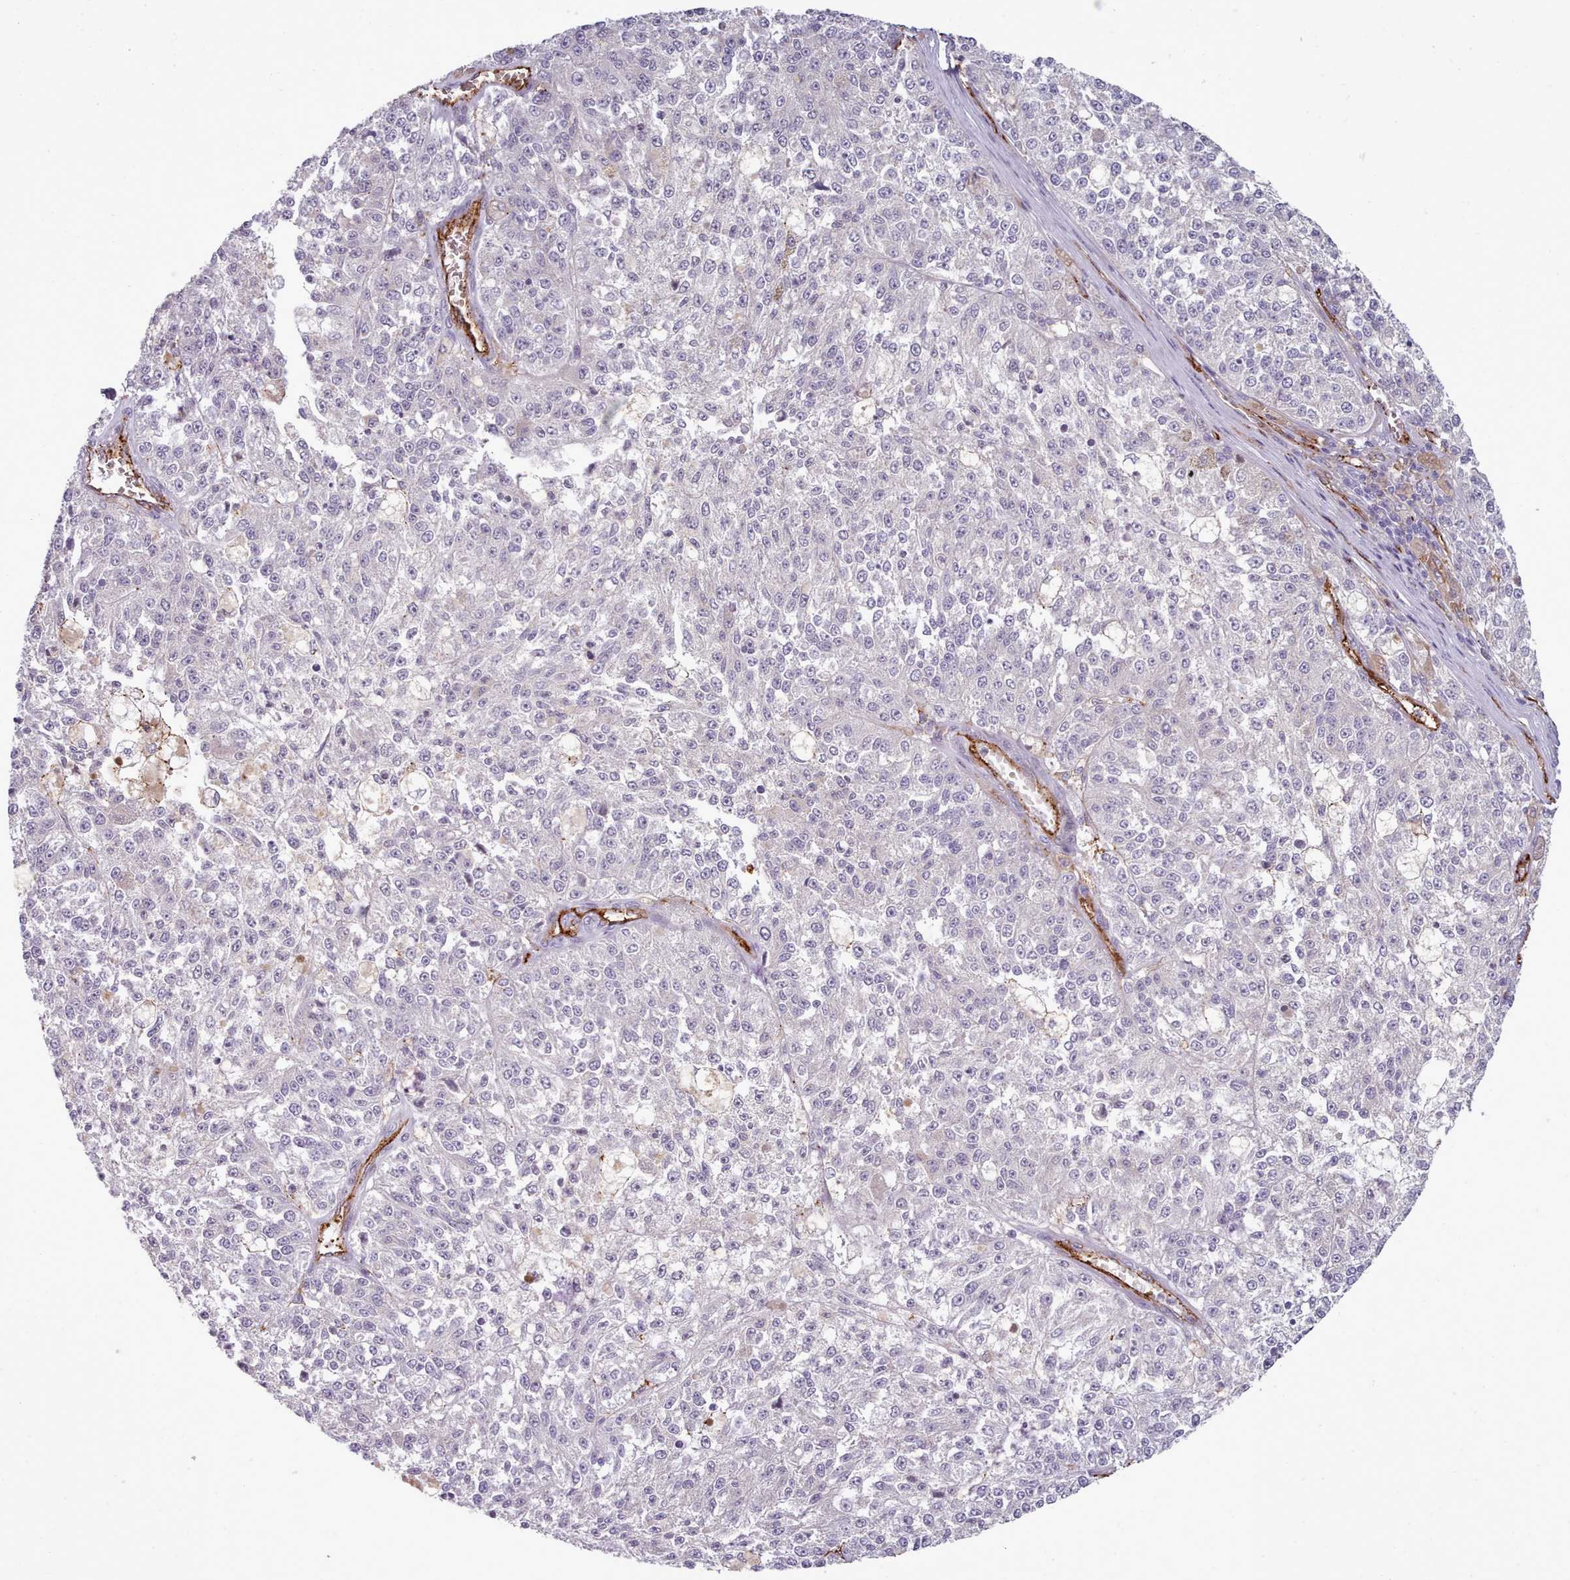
{"staining": {"intensity": "negative", "quantity": "none", "location": "none"}, "tissue": "melanoma", "cell_type": "Tumor cells", "image_type": "cancer", "snomed": [{"axis": "morphology", "description": "Malignant melanoma, NOS"}, {"axis": "topography", "description": "Skin"}], "caption": "This is an immunohistochemistry image of human malignant melanoma. There is no positivity in tumor cells.", "gene": "CD300LF", "patient": {"sex": "female", "age": 64}}